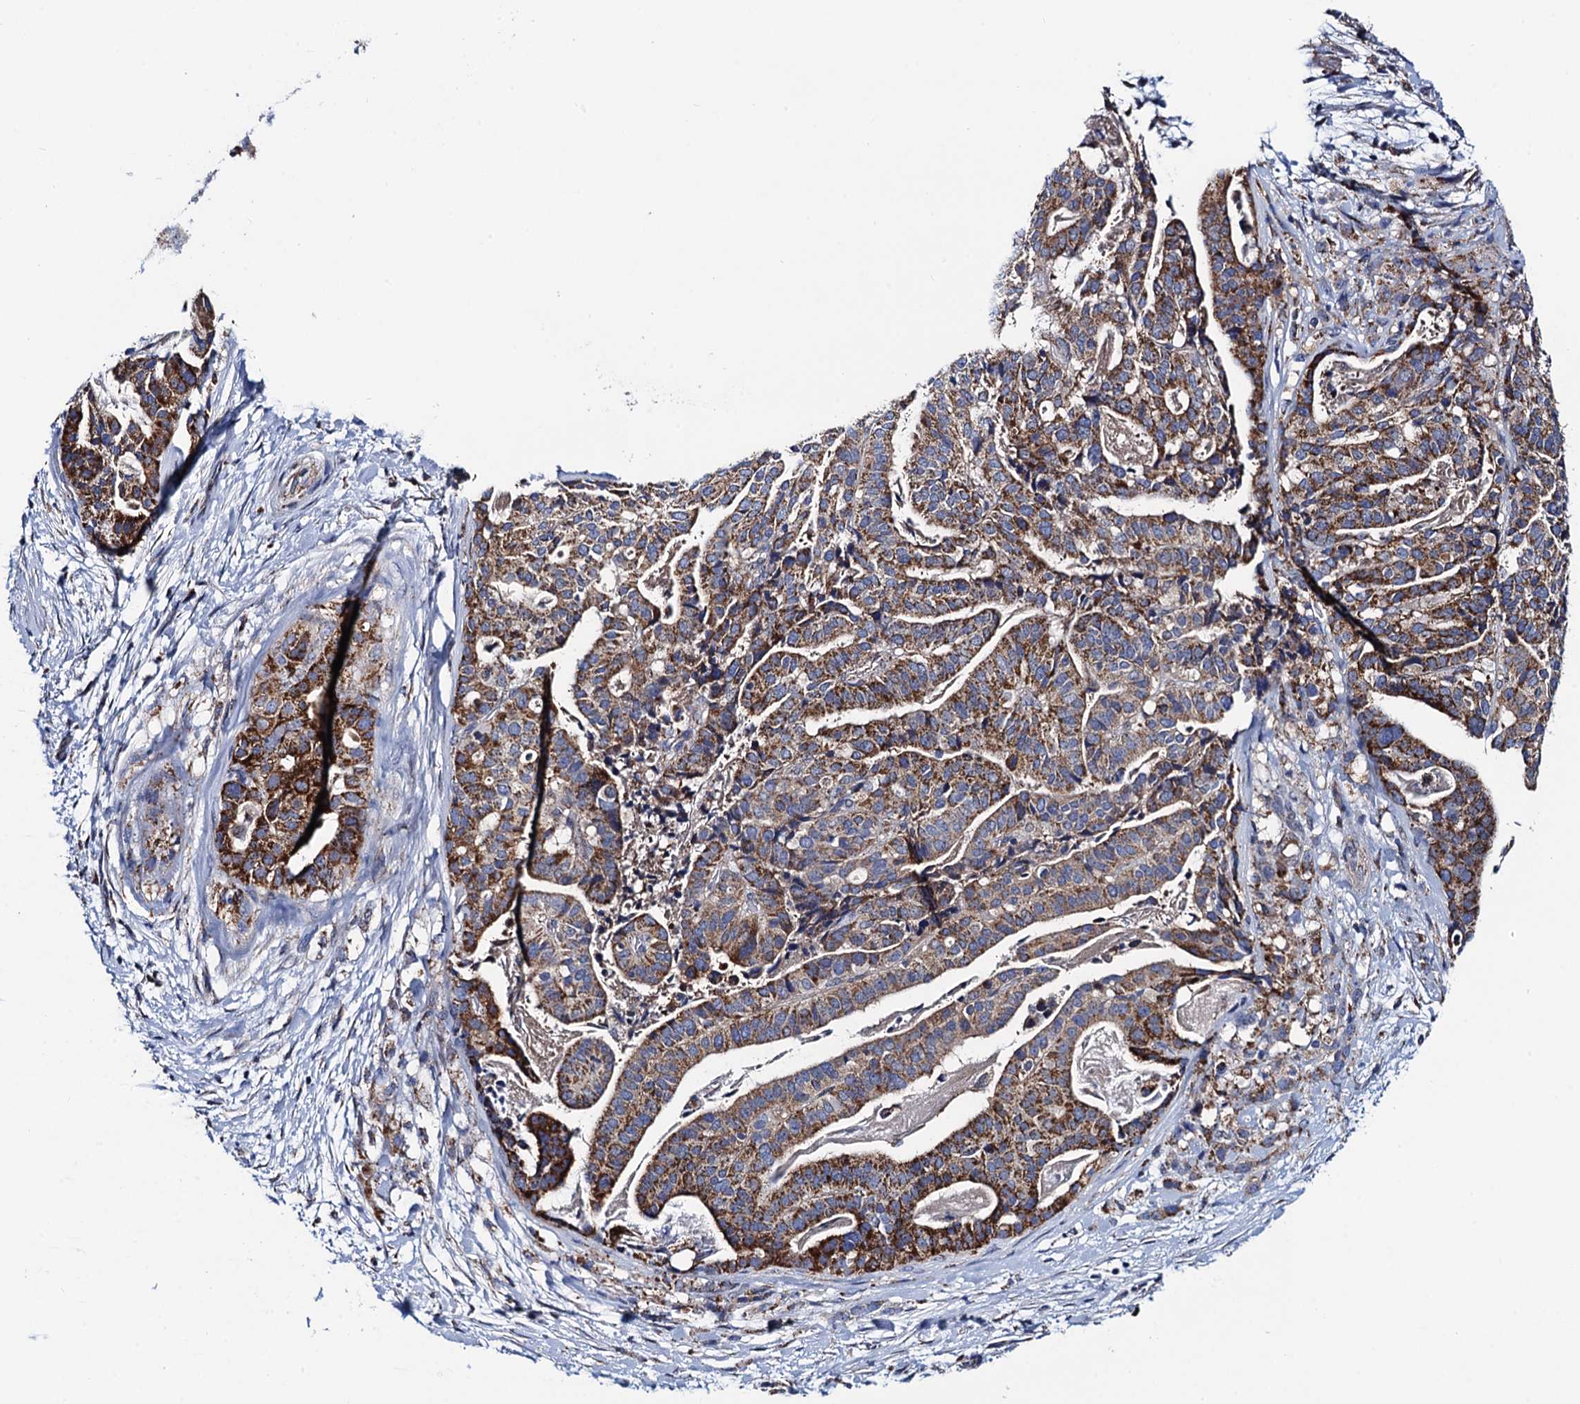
{"staining": {"intensity": "moderate", "quantity": "25%-75%", "location": "cytoplasmic/membranous"}, "tissue": "stomach cancer", "cell_type": "Tumor cells", "image_type": "cancer", "snomed": [{"axis": "morphology", "description": "Adenocarcinoma, NOS"}, {"axis": "topography", "description": "Stomach"}], "caption": "Protein expression analysis of adenocarcinoma (stomach) displays moderate cytoplasmic/membranous staining in approximately 25%-75% of tumor cells. The protein is shown in brown color, while the nuclei are stained blue.", "gene": "PTCD3", "patient": {"sex": "male", "age": 48}}